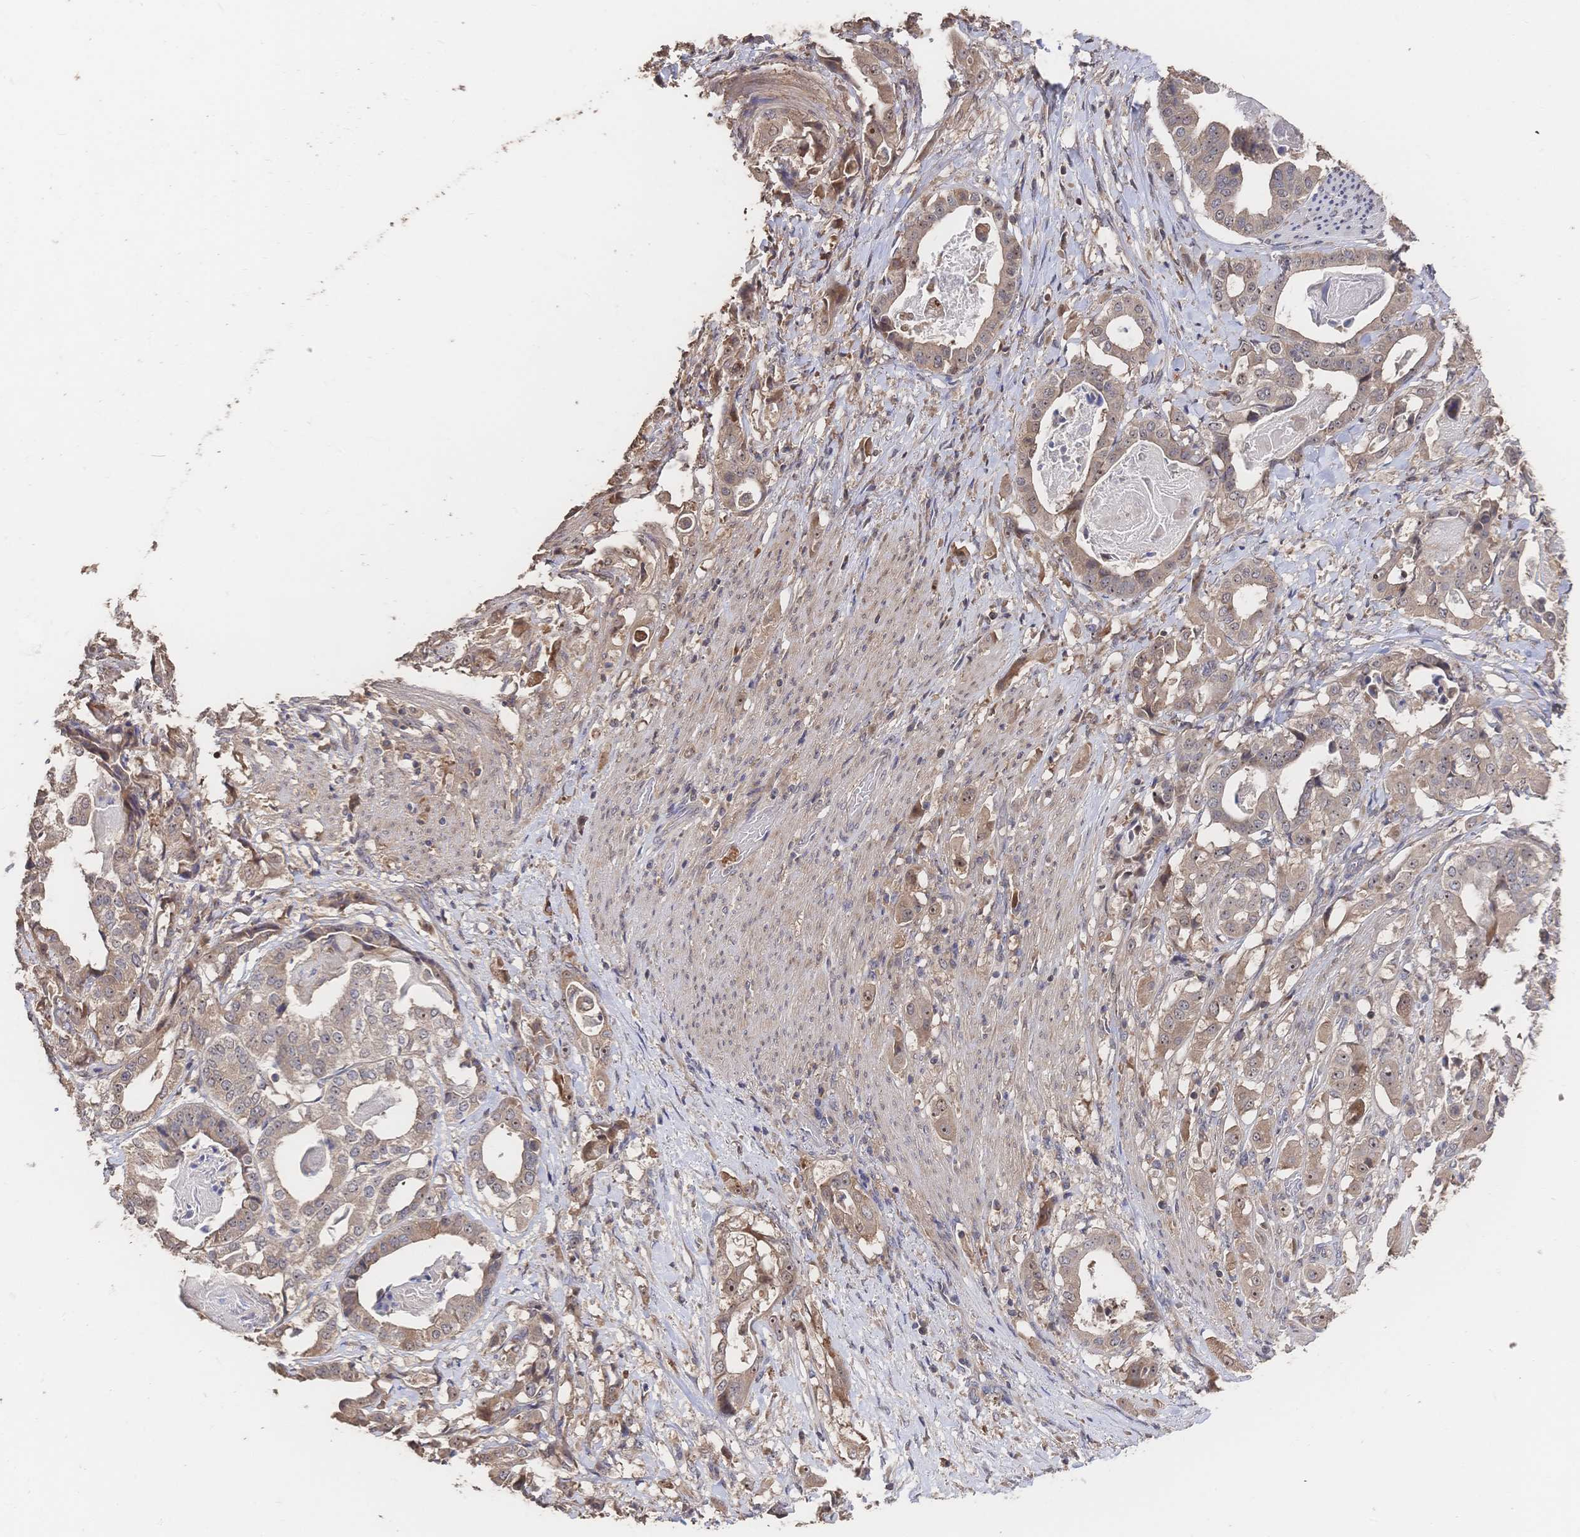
{"staining": {"intensity": "weak", "quantity": ">75%", "location": "cytoplasmic/membranous,nuclear"}, "tissue": "stomach cancer", "cell_type": "Tumor cells", "image_type": "cancer", "snomed": [{"axis": "morphology", "description": "Adenocarcinoma, NOS"}, {"axis": "topography", "description": "Stomach"}], "caption": "High-magnification brightfield microscopy of adenocarcinoma (stomach) stained with DAB (brown) and counterstained with hematoxylin (blue). tumor cells exhibit weak cytoplasmic/membranous and nuclear positivity is seen in about>75% of cells.", "gene": "DNAJA4", "patient": {"sex": "male", "age": 48}}